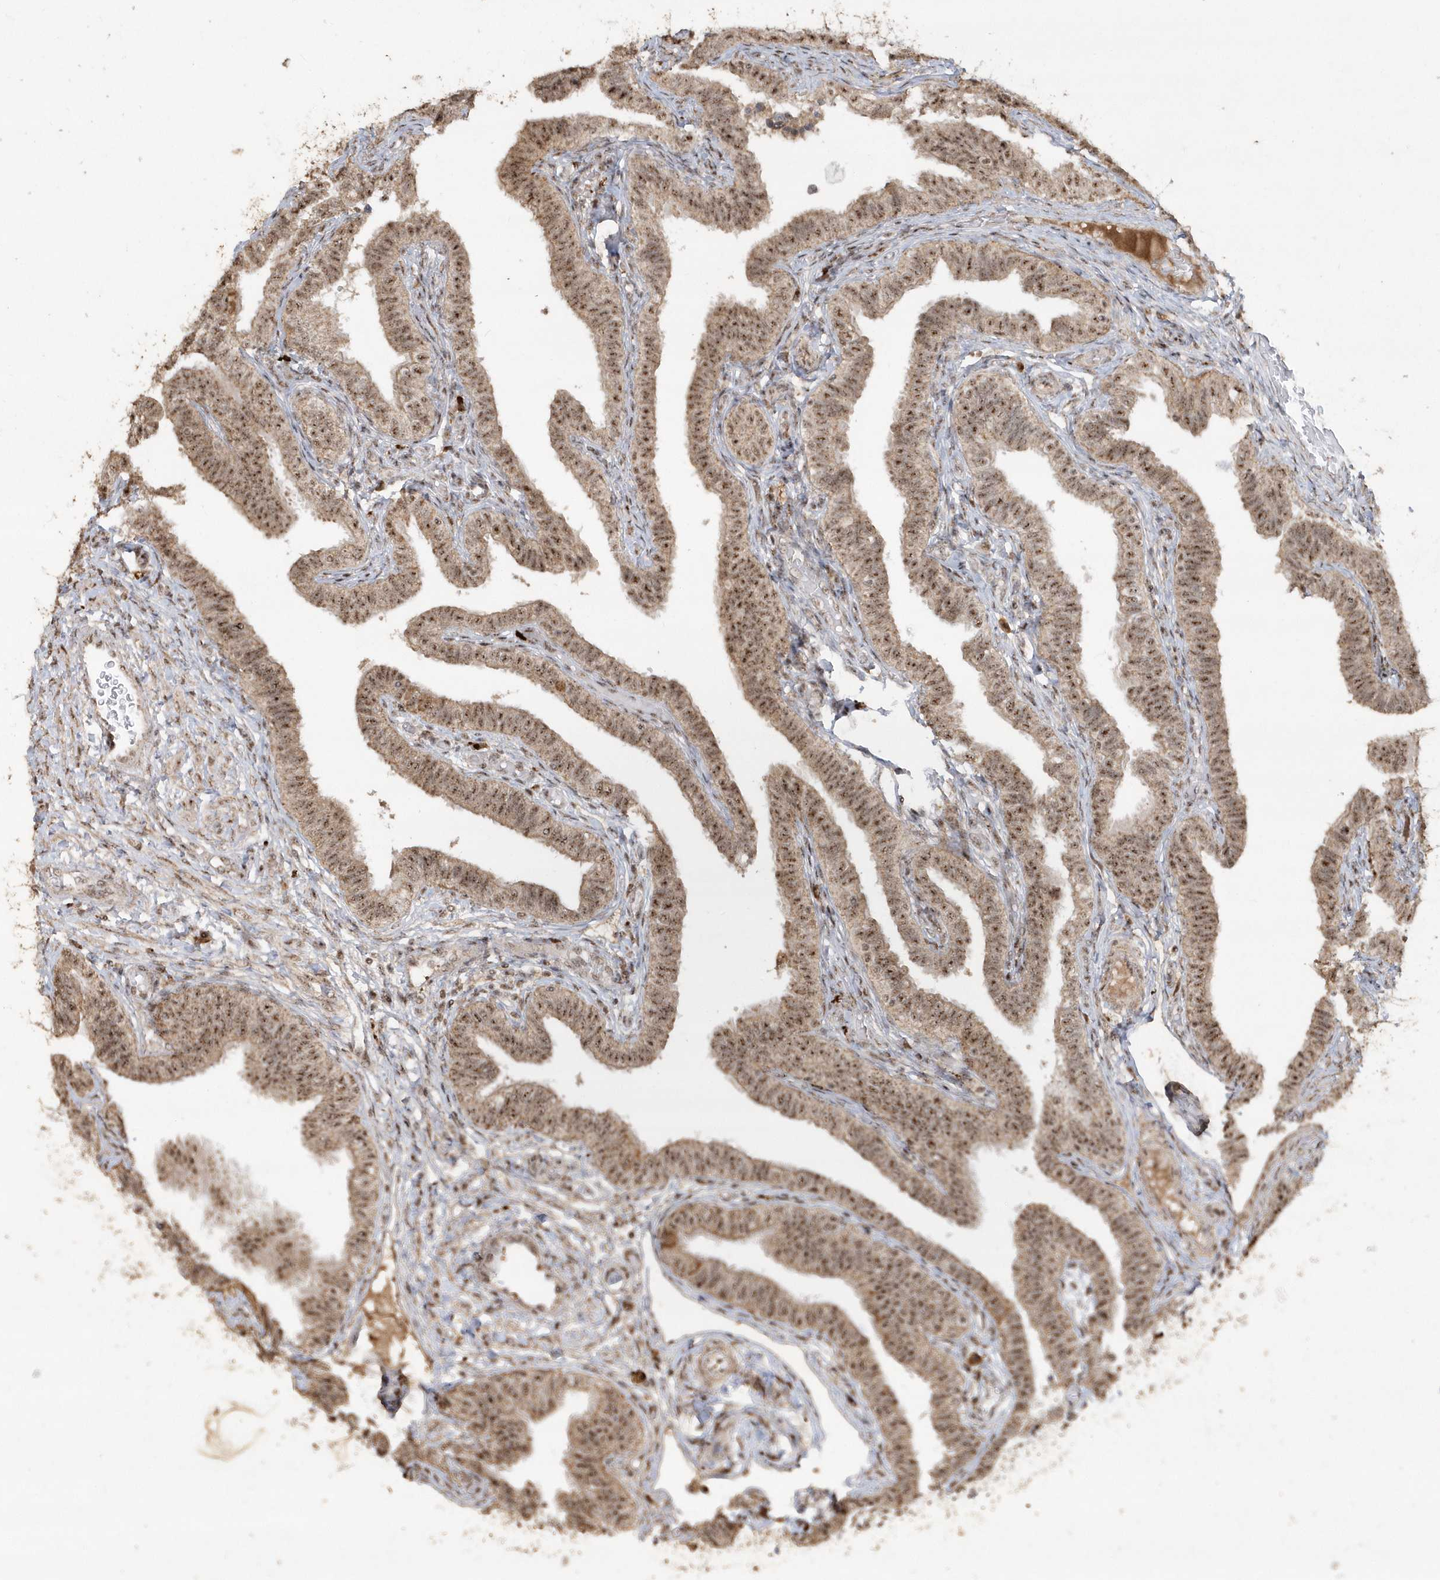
{"staining": {"intensity": "strong", "quantity": ">75%", "location": "cytoplasmic/membranous,nuclear"}, "tissue": "fallopian tube", "cell_type": "Glandular cells", "image_type": "normal", "snomed": [{"axis": "morphology", "description": "Normal tissue, NOS"}, {"axis": "topography", "description": "Fallopian tube"}], "caption": "Immunohistochemical staining of normal fallopian tube reveals strong cytoplasmic/membranous,nuclear protein expression in approximately >75% of glandular cells. (DAB (3,3'-diaminobenzidine) IHC, brown staining for protein, blue staining for nuclei).", "gene": "POLR3B", "patient": {"sex": "female", "age": 39}}